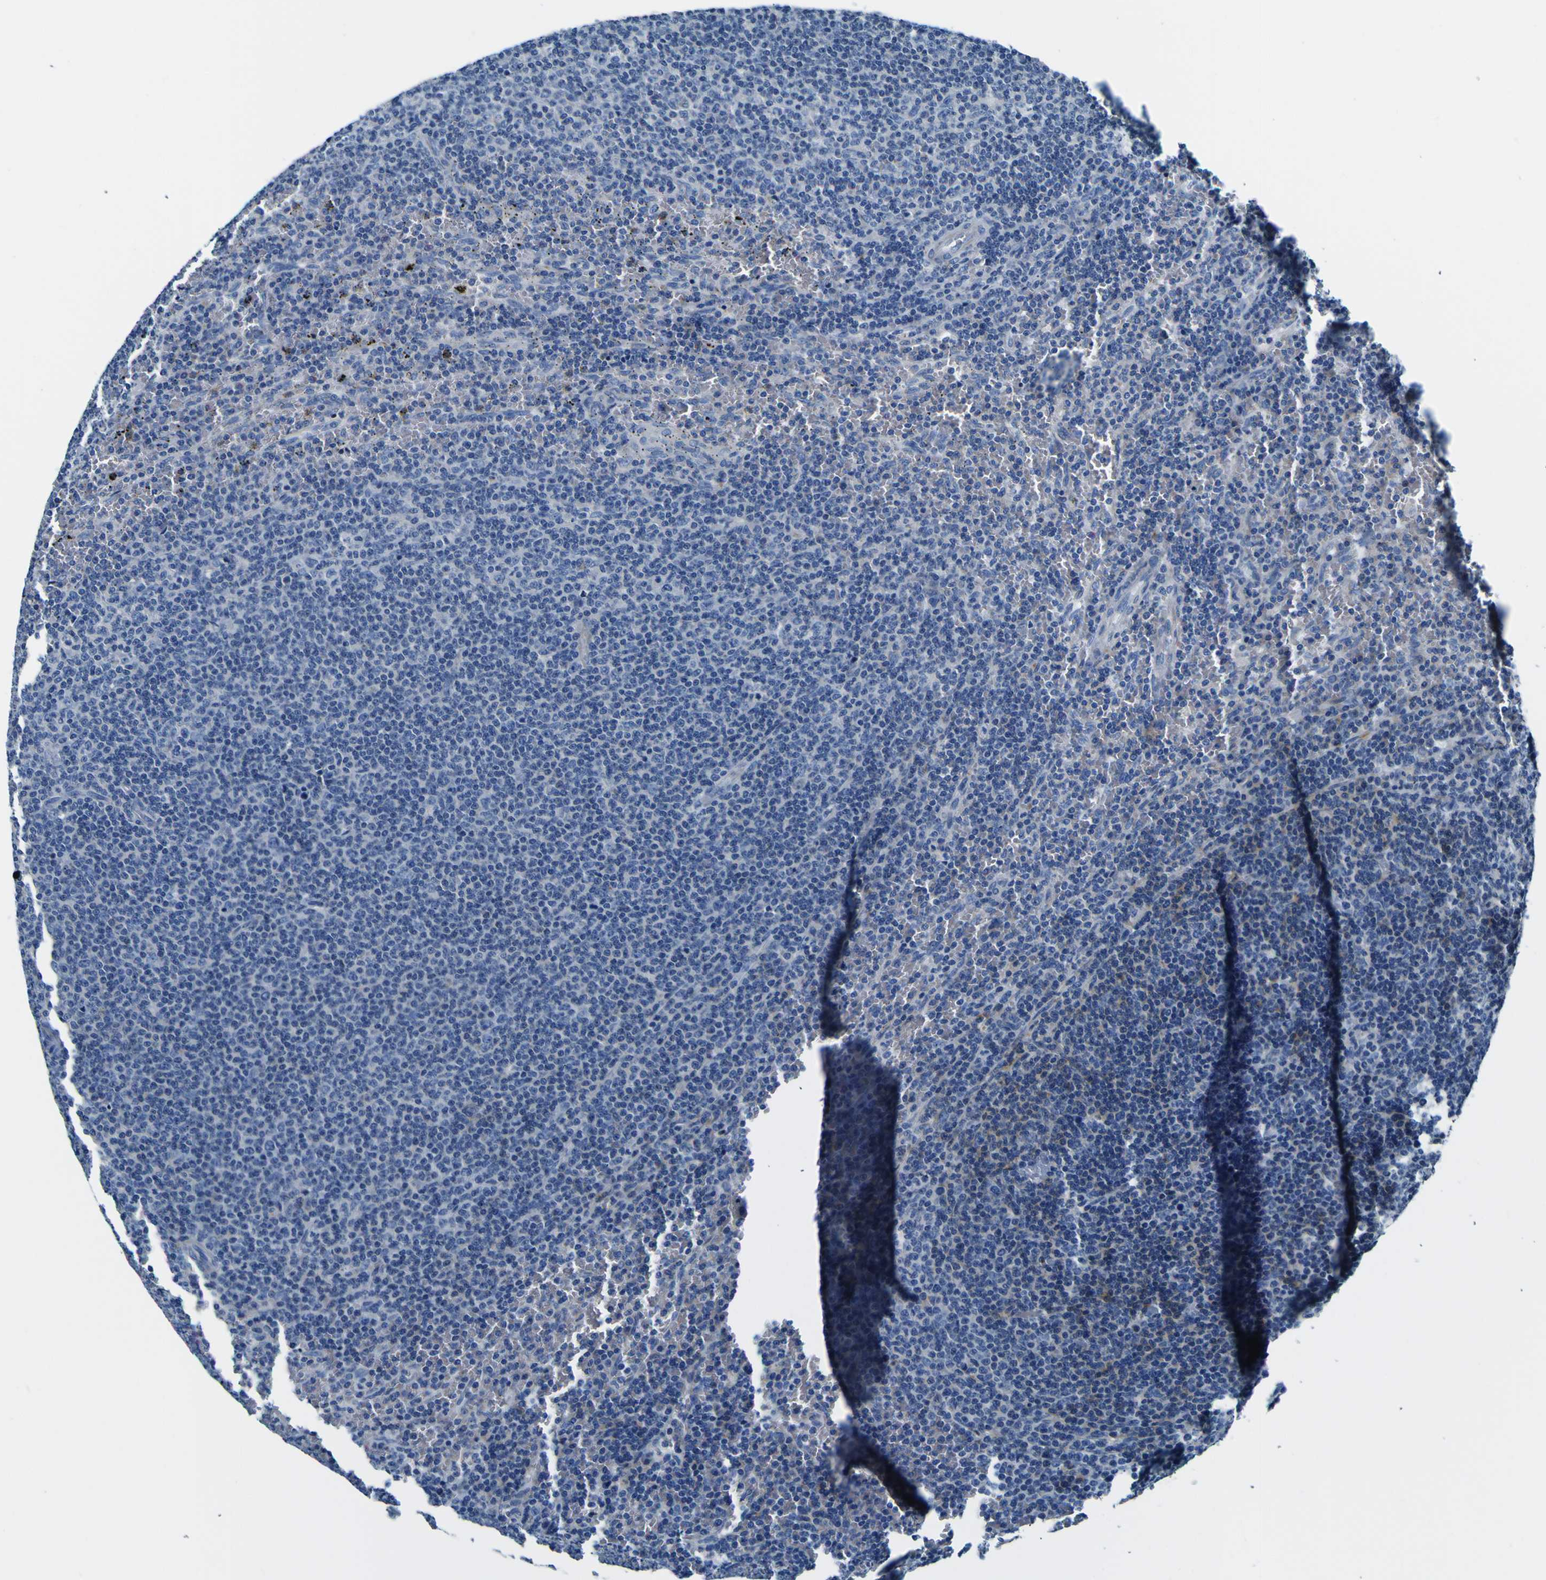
{"staining": {"intensity": "negative", "quantity": "none", "location": "none"}, "tissue": "lymphoma", "cell_type": "Tumor cells", "image_type": "cancer", "snomed": [{"axis": "morphology", "description": "Malignant lymphoma, non-Hodgkin's type, Low grade"}, {"axis": "topography", "description": "Spleen"}], "caption": "Tumor cells are negative for brown protein staining in lymphoma.", "gene": "ADGRA2", "patient": {"sex": "female", "age": 50}}